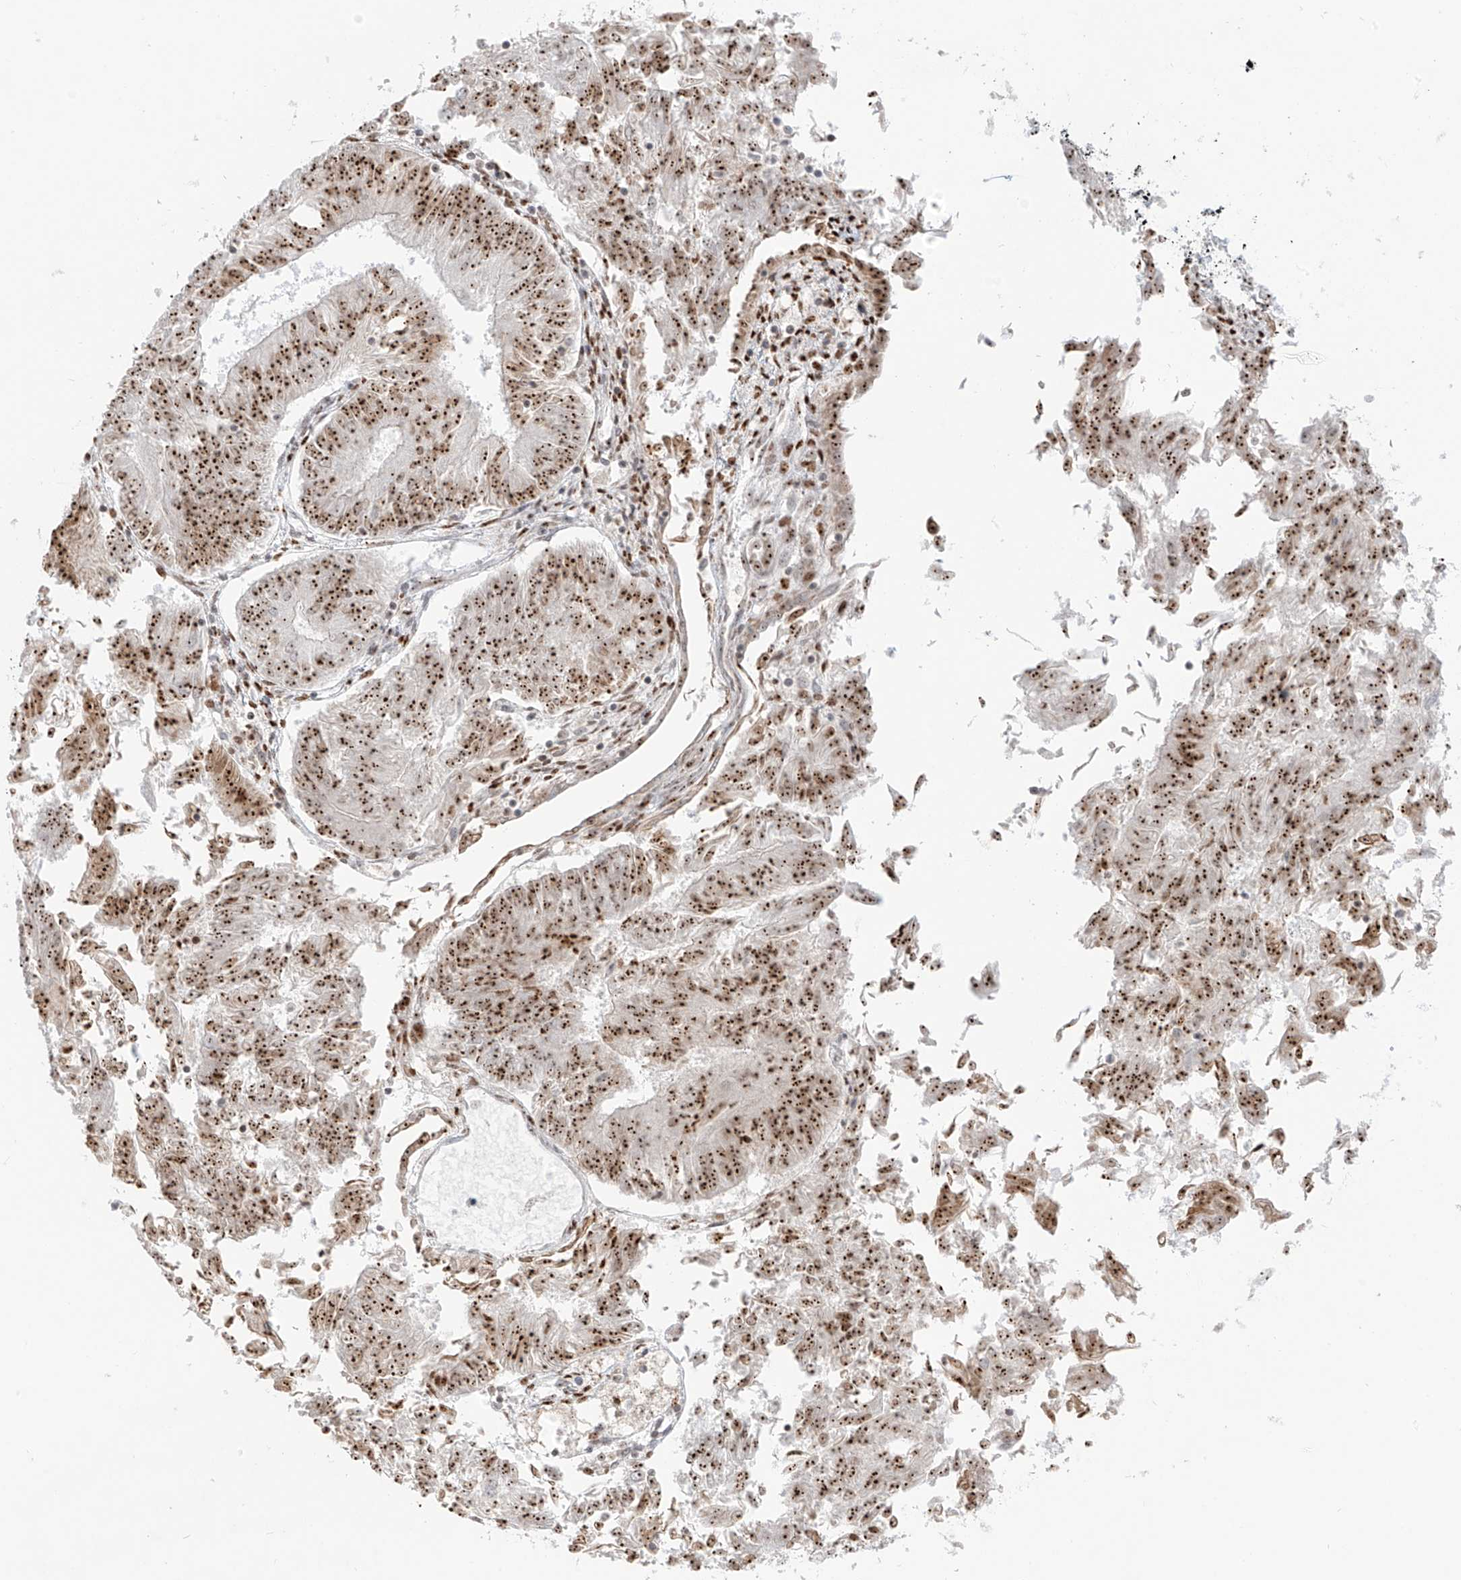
{"staining": {"intensity": "strong", "quantity": ">75%", "location": "nuclear"}, "tissue": "endometrial cancer", "cell_type": "Tumor cells", "image_type": "cancer", "snomed": [{"axis": "morphology", "description": "Adenocarcinoma, NOS"}, {"axis": "topography", "description": "Endometrium"}], "caption": "Protein expression by IHC displays strong nuclear positivity in approximately >75% of tumor cells in endometrial adenocarcinoma. Immunohistochemistry (ihc) stains the protein of interest in brown and the nuclei are stained blue.", "gene": "ZNF512", "patient": {"sex": "female", "age": 58}}